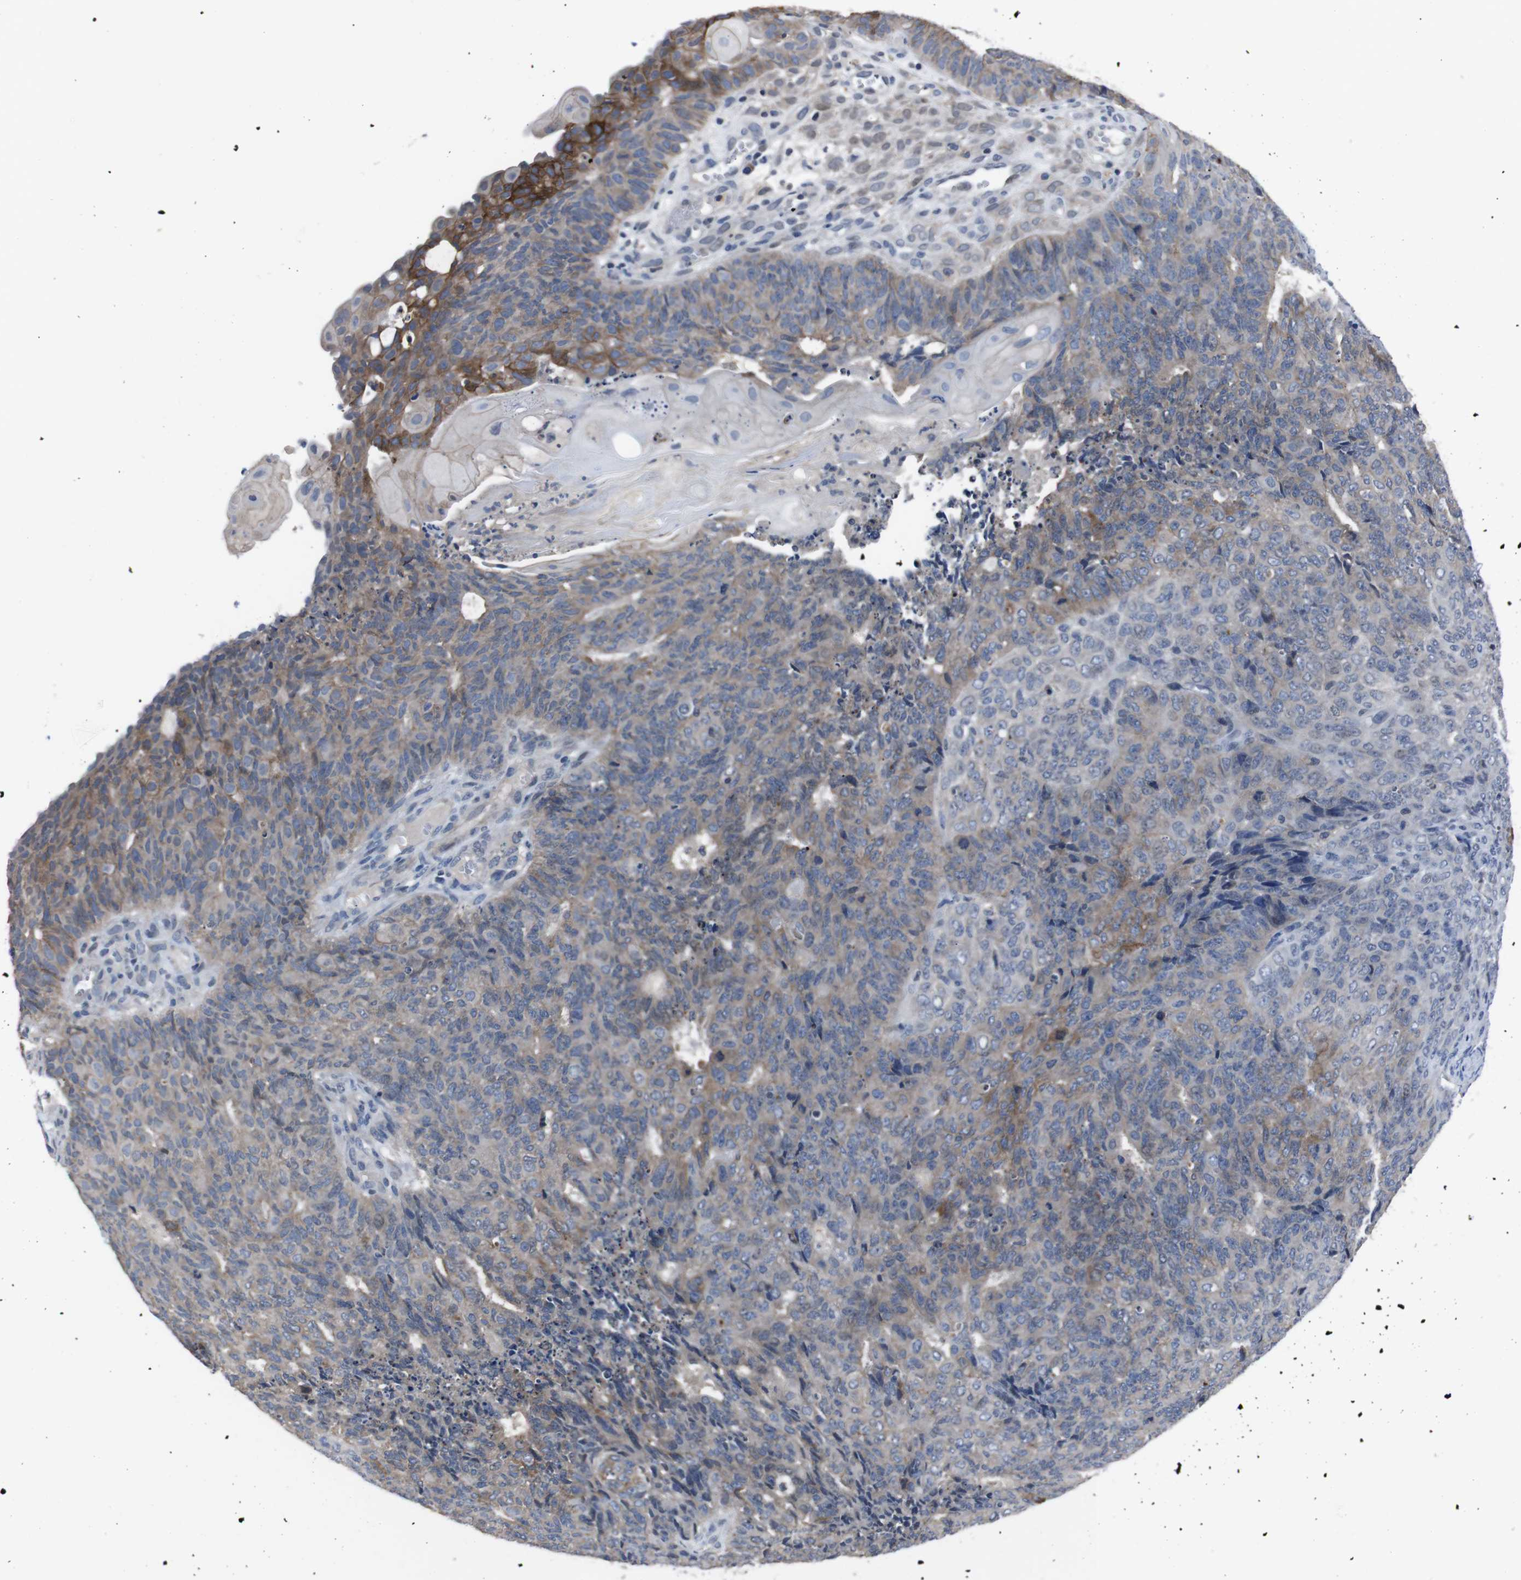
{"staining": {"intensity": "moderate", "quantity": "25%-75%", "location": "cytoplasmic/membranous"}, "tissue": "endometrial cancer", "cell_type": "Tumor cells", "image_type": "cancer", "snomed": [{"axis": "morphology", "description": "Adenocarcinoma, NOS"}, {"axis": "topography", "description": "Endometrium"}], "caption": "Adenocarcinoma (endometrial) tissue displays moderate cytoplasmic/membranous expression in approximately 25%-75% of tumor cells, visualized by immunohistochemistry.", "gene": "SEMA4B", "patient": {"sex": "female", "age": 32}}